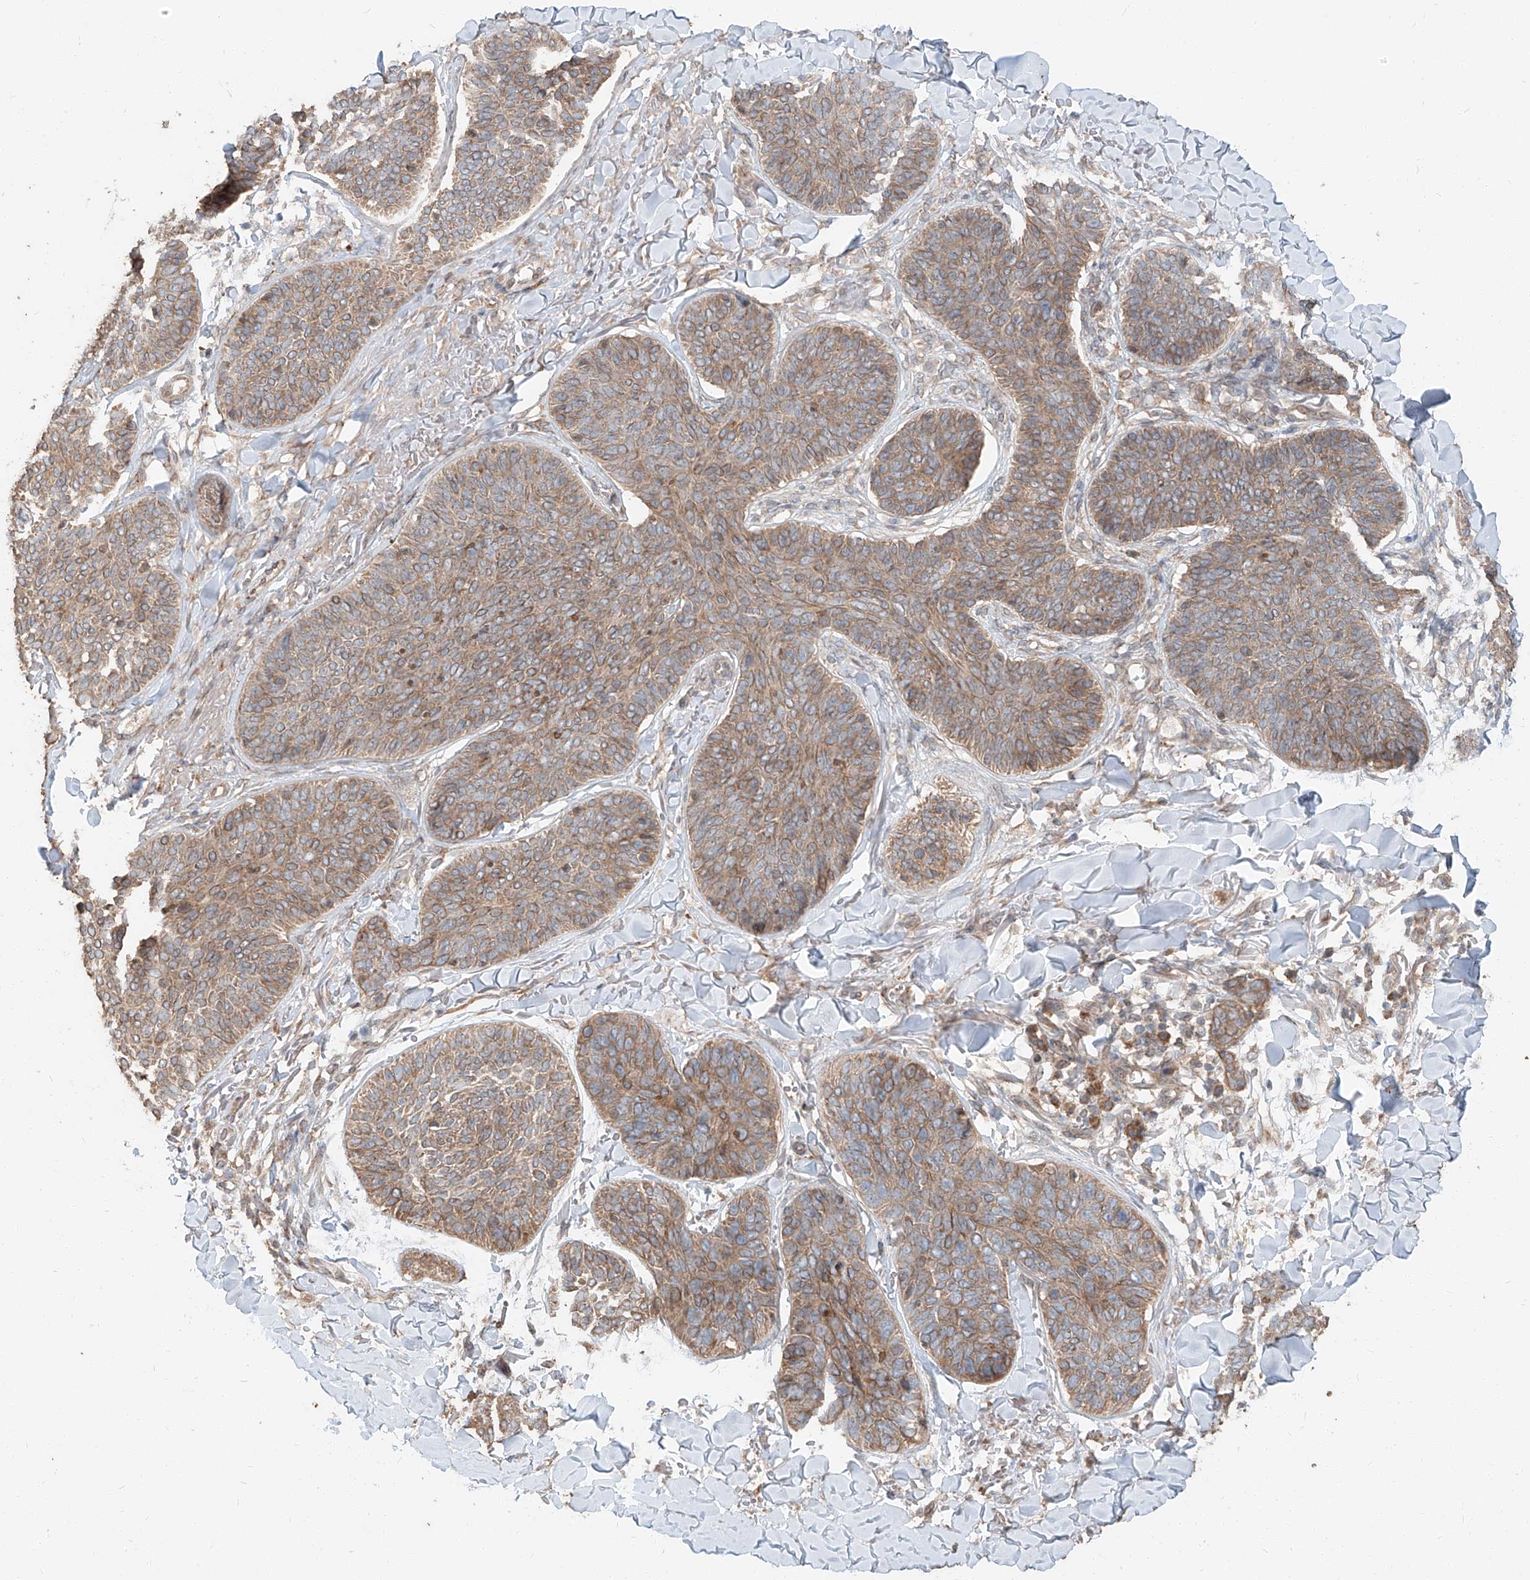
{"staining": {"intensity": "weak", "quantity": ">75%", "location": "cytoplasmic/membranous"}, "tissue": "skin cancer", "cell_type": "Tumor cells", "image_type": "cancer", "snomed": [{"axis": "morphology", "description": "Basal cell carcinoma"}, {"axis": "topography", "description": "Skin"}], "caption": "Tumor cells display low levels of weak cytoplasmic/membranous positivity in approximately >75% of cells in skin cancer (basal cell carcinoma).", "gene": "STX19", "patient": {"sex": "male", "age": 85}}